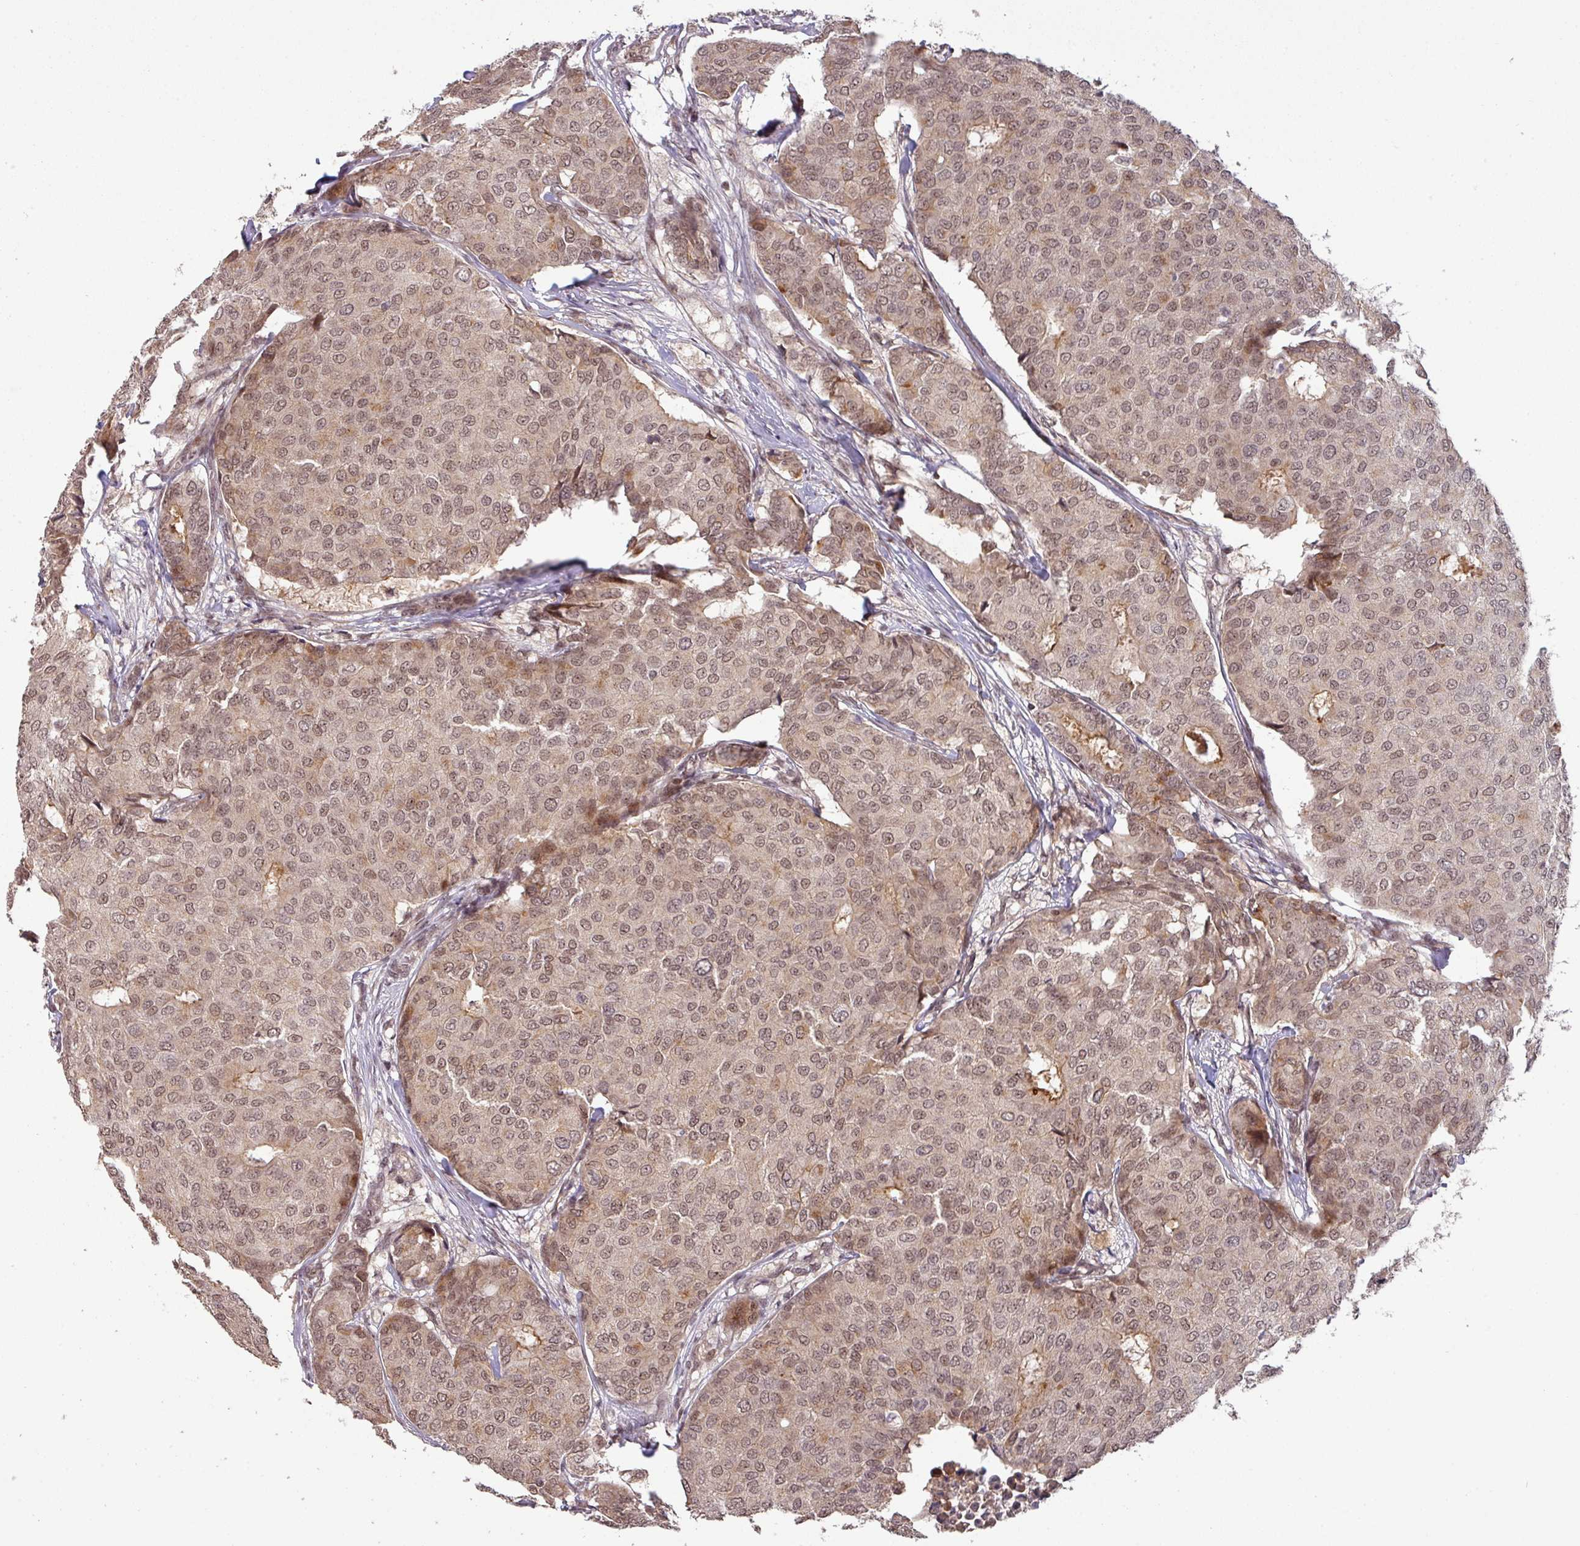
{"staining": {"intensity": "moderate", "quantity": ">75%", "location": "nuclear"}, "tissue": "breast cancer", "cell_type": "Tumor cells", "image_type": "cancer", "snomed": [{"axis": "morphology", "description": "Duct carcinoma"}, {"axis": "topography", "description": "Breast"}], "caption": "High-magnification brightfield microscopy of infiltrating ductal carcinoma (breast) stained with DAB (3,3'-diaminobenzidine) (brown) and counterstained with hematoxylin (blue). tumor cells exhibit moderate nuclear expression is identified in approximately>75% of cells. (Stains: DAB in brown, nuclei in blue, Microscopy: brightfield microscopy at high magnification).", "gene": "ZBTB14", "patient": {"sex": "female", "age": 75}}